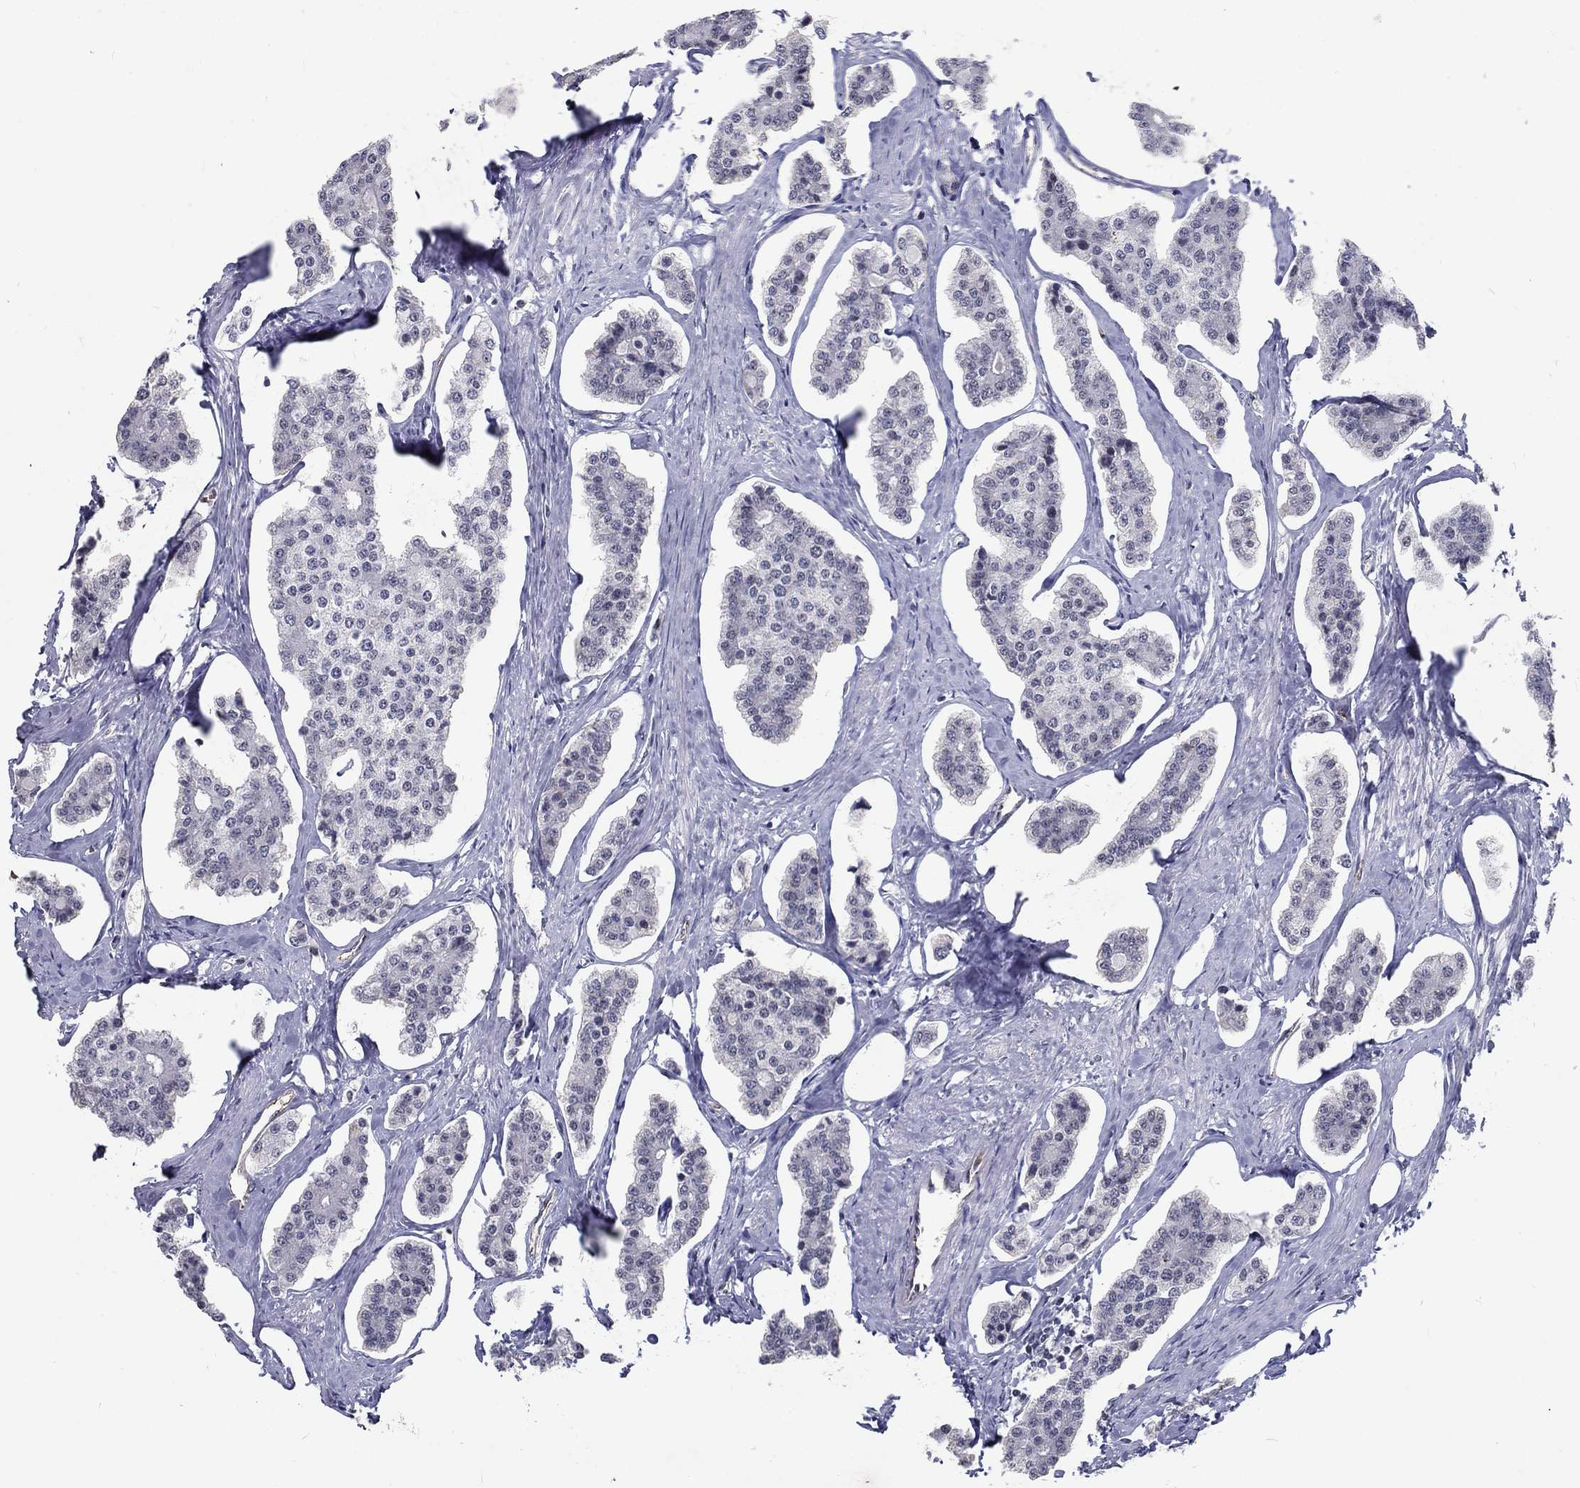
{"staining": {"intensity": "negative", "quantity": "none", "location": "none"}, "tissue": "carcinoid", "cell_type": "Tumor cells", "image_type": "cancer", "snomed": [{"axis": "morphology", "description": "Carcinoid, malignant, NOS"}, {"axis": "topography", "description": "Small intestine"}], "caption": "Immunohistochemistry (IHC) photomicrograph of neoplastic tissue: human malignant carcinoid stained with DAB (3,3'-diaminobenzidine) displays no significant protein positivity in tumor cells.", "gene": "ZBED1", "patient": {"sex": "female", "age": 65}}